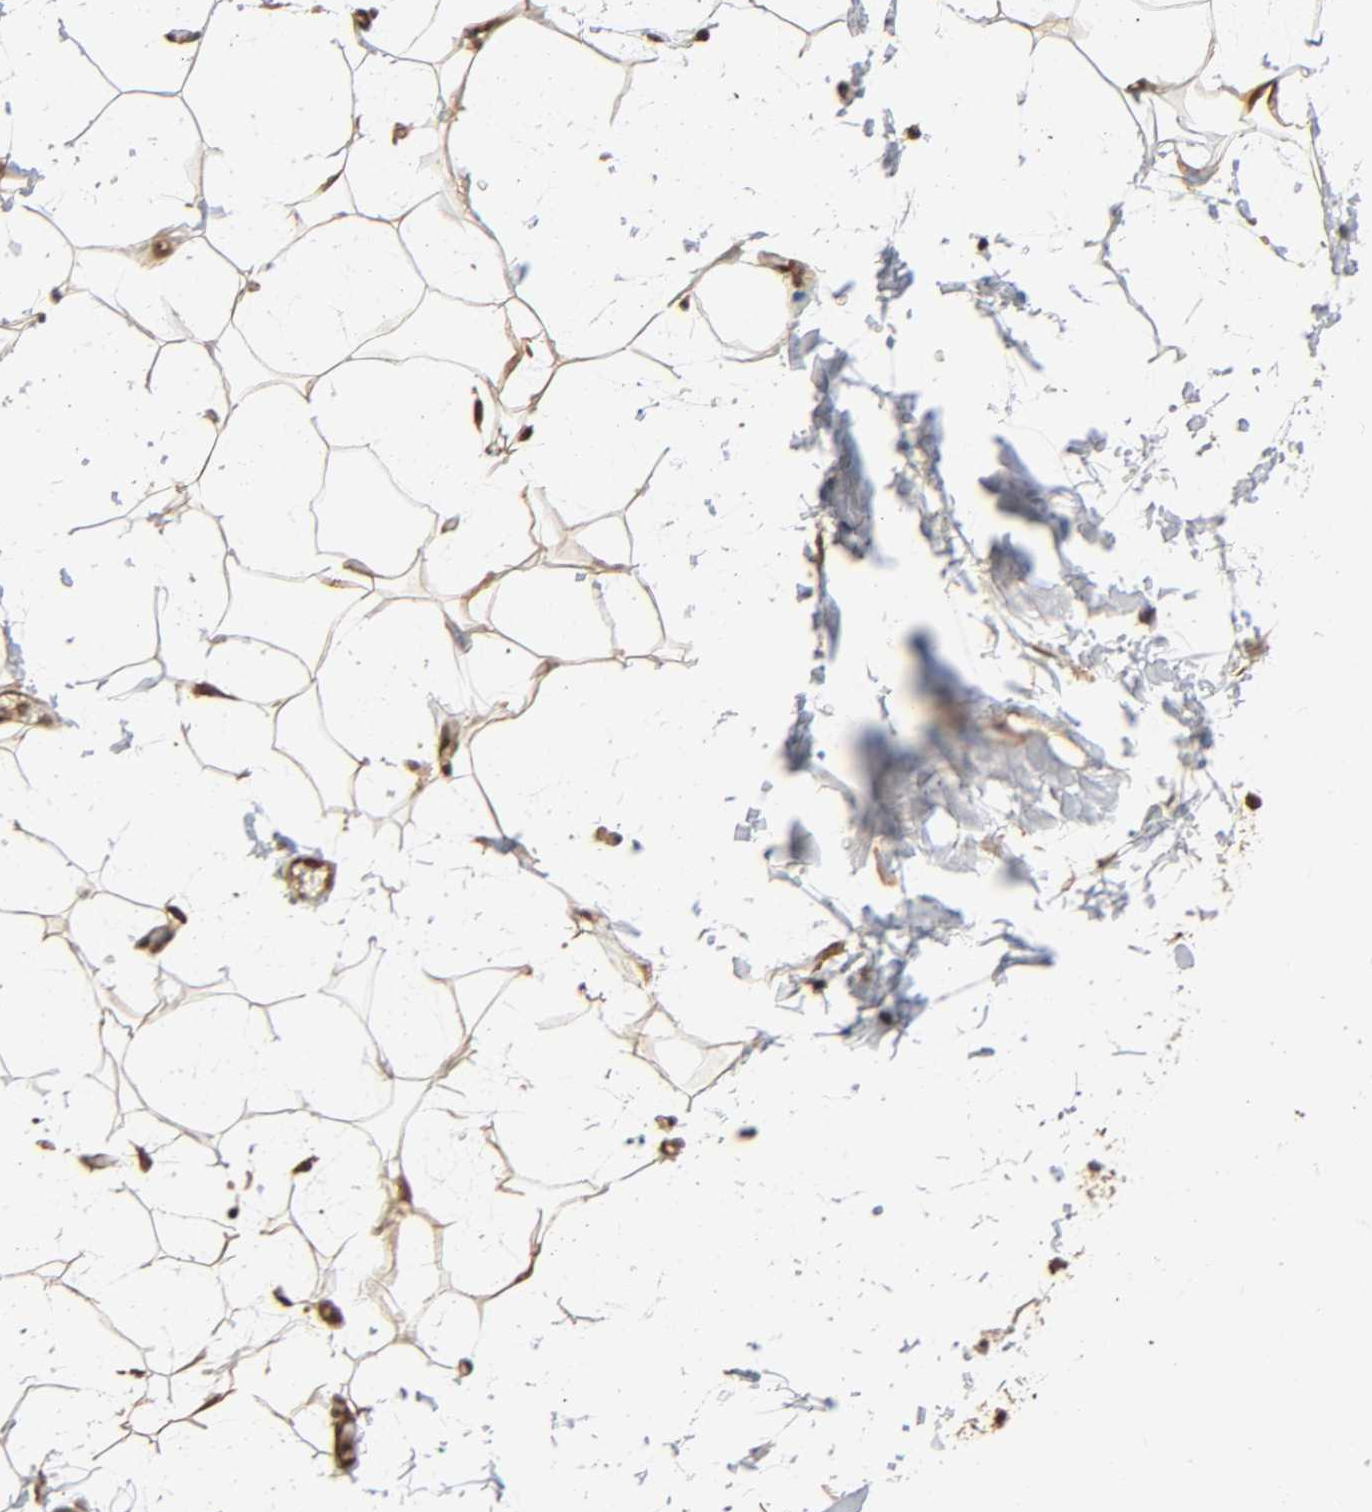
{"staining": {"intensity": "moderate", "quantity": ">75%", "location": "cytoplasmic/membranous,nuclear"}, "tissue": "adipose tissue", "cell_type": "Adipocytes", "image_type": "normal", "snomed": [{"axis": "morphology", "description": "Normal tissue, NOS"}, {"axis": "topography", "description": "Soft tissue"}], "caption": "Protein staining displays moderate cytoplasmic/membranous,nuclear positivity in about >75% of adipocytes in unremarkable adipose tissue. (IHC, brightfield microscopy, high magnification).", "gene": "IQCJ", "patient": {"sex": "male", "age": 72}}